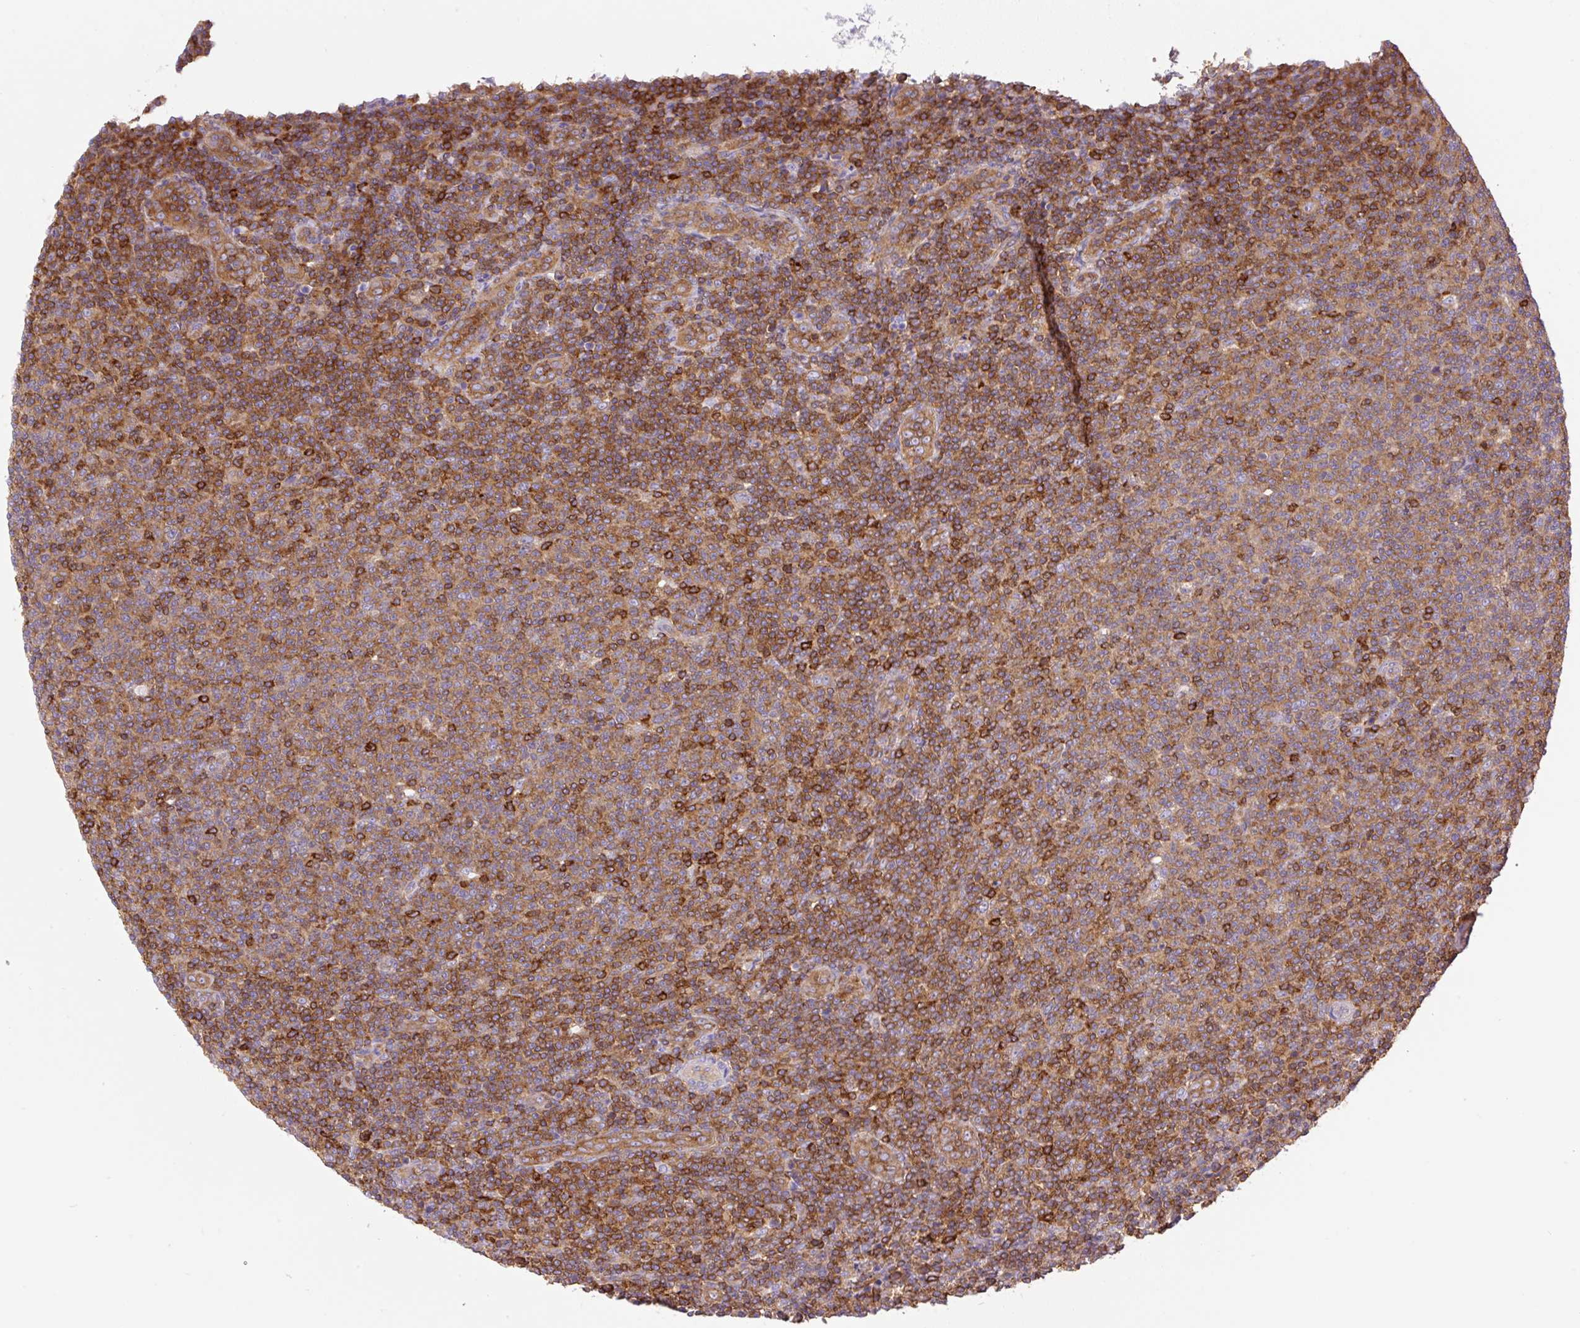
{"staining": {"intensity": "strong", "quantity": ">75%", "location": "cytoplasmic/membranous"}, "tissue": "lymphoma", "cell_type": "Tumor cells", "image_type": "cancer", "snomed": [{"axis": "morphology", "description": "Malignant lymphoma, non-Hodgkin's type, Low grade"}, {"axis": "topography", "description": "Lymph node"}], "caption": "Approximately >75% of tumor cells in lymphoma demonstrate strong cytoplasmic/membranous protein expression as visualized by brown immunohistochemical staining.", "gene": "DNM2", "patient": {"sex": "male", "age": 66}}